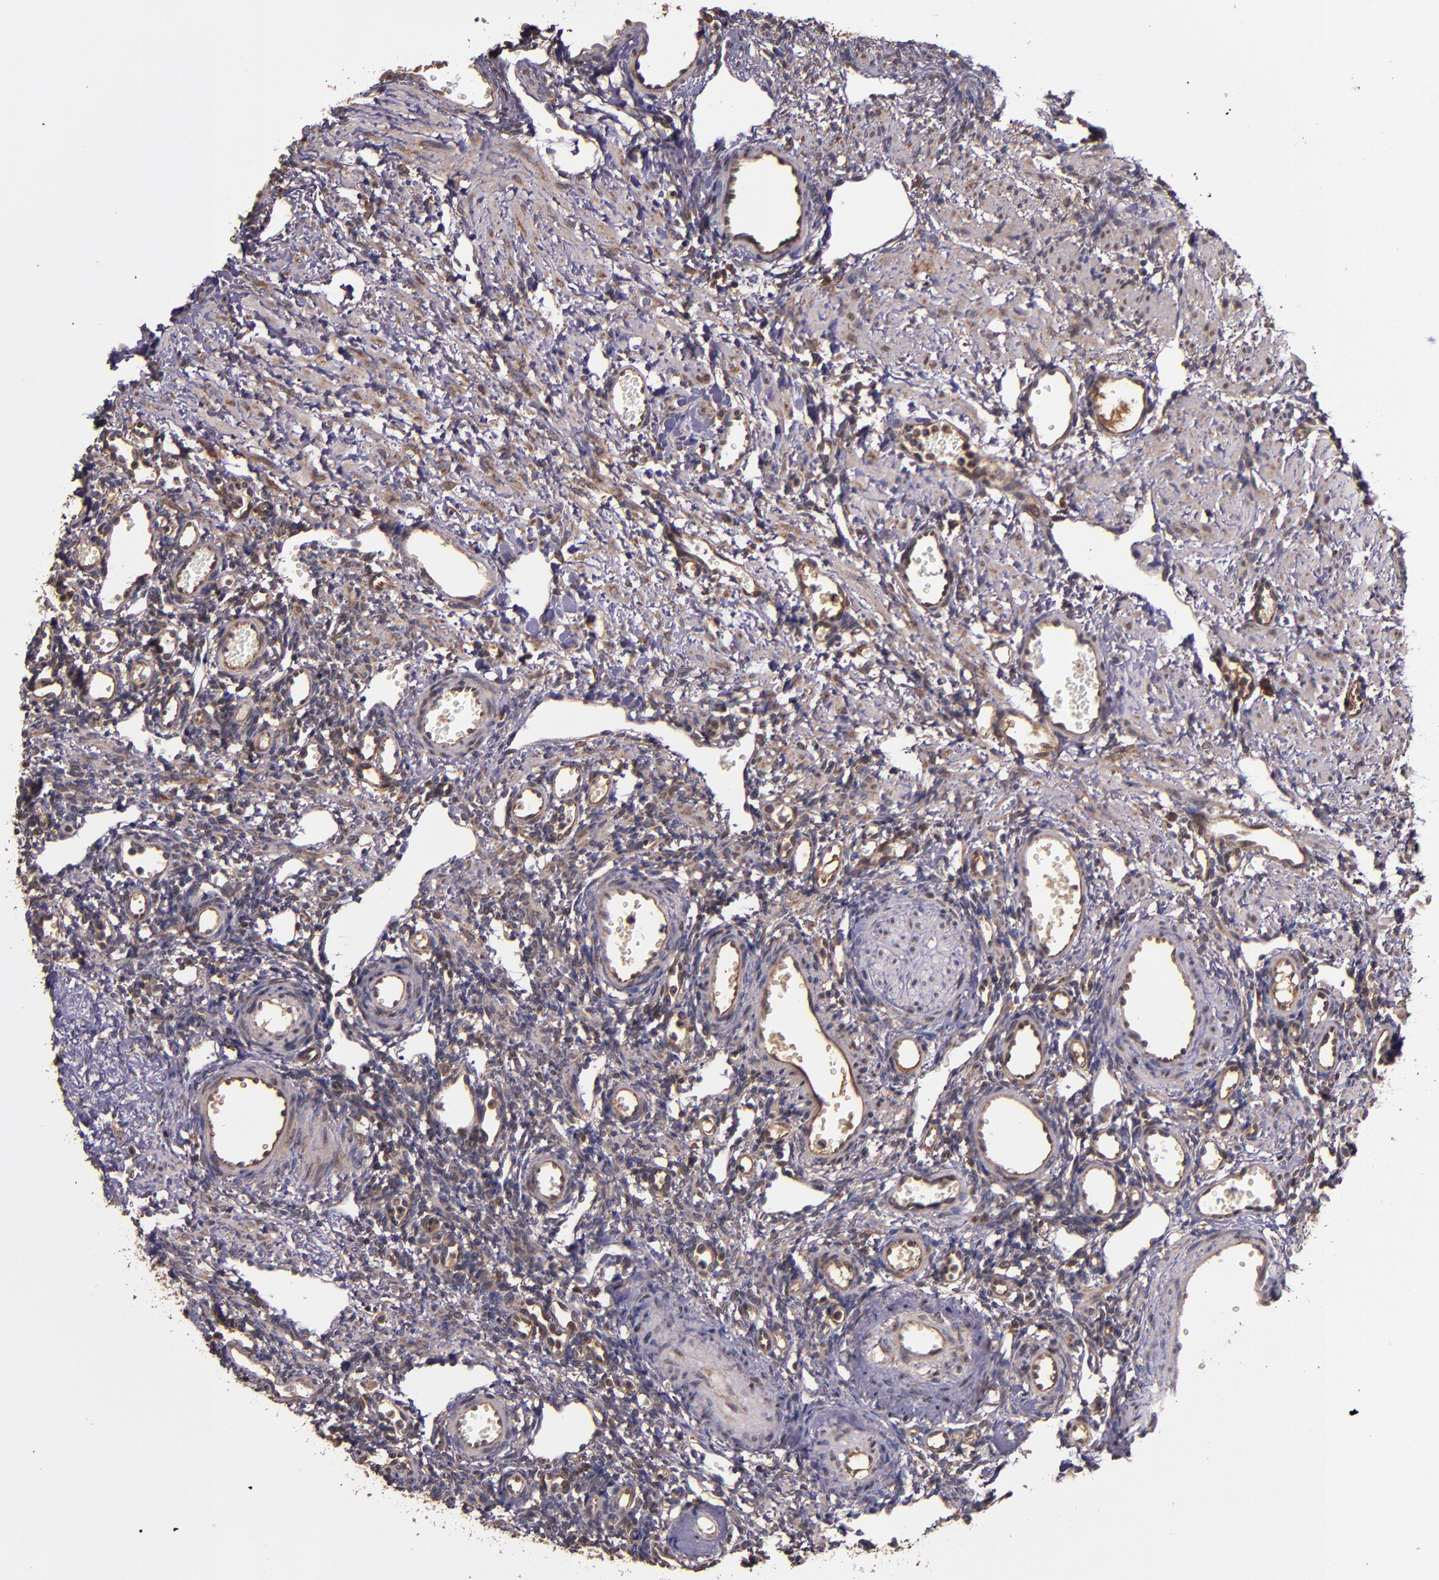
{"staining": {"intensity": "weak", "quantity": ">75%", "location": "cytoplasmic/membranous"}, "tissue": "ovary", "cell_type": "Ovarian stroma cells", "image_type": "normal", "snomed": [{"axis": "morphology", "description": "Normal tissue, NOS"}, {"axis": "topography", "description": "Ovary"}], "caption": "High-power microscopy captured an IHC micrograph of benign ovary, revealing weak cytoplasmic/membranous staining in about >75% of ovarian stroma cells. (IHC, brightfield microscopy, high magnification).", "gene": "PRAF2", "patient": {"sex": "female", "age": 33}}